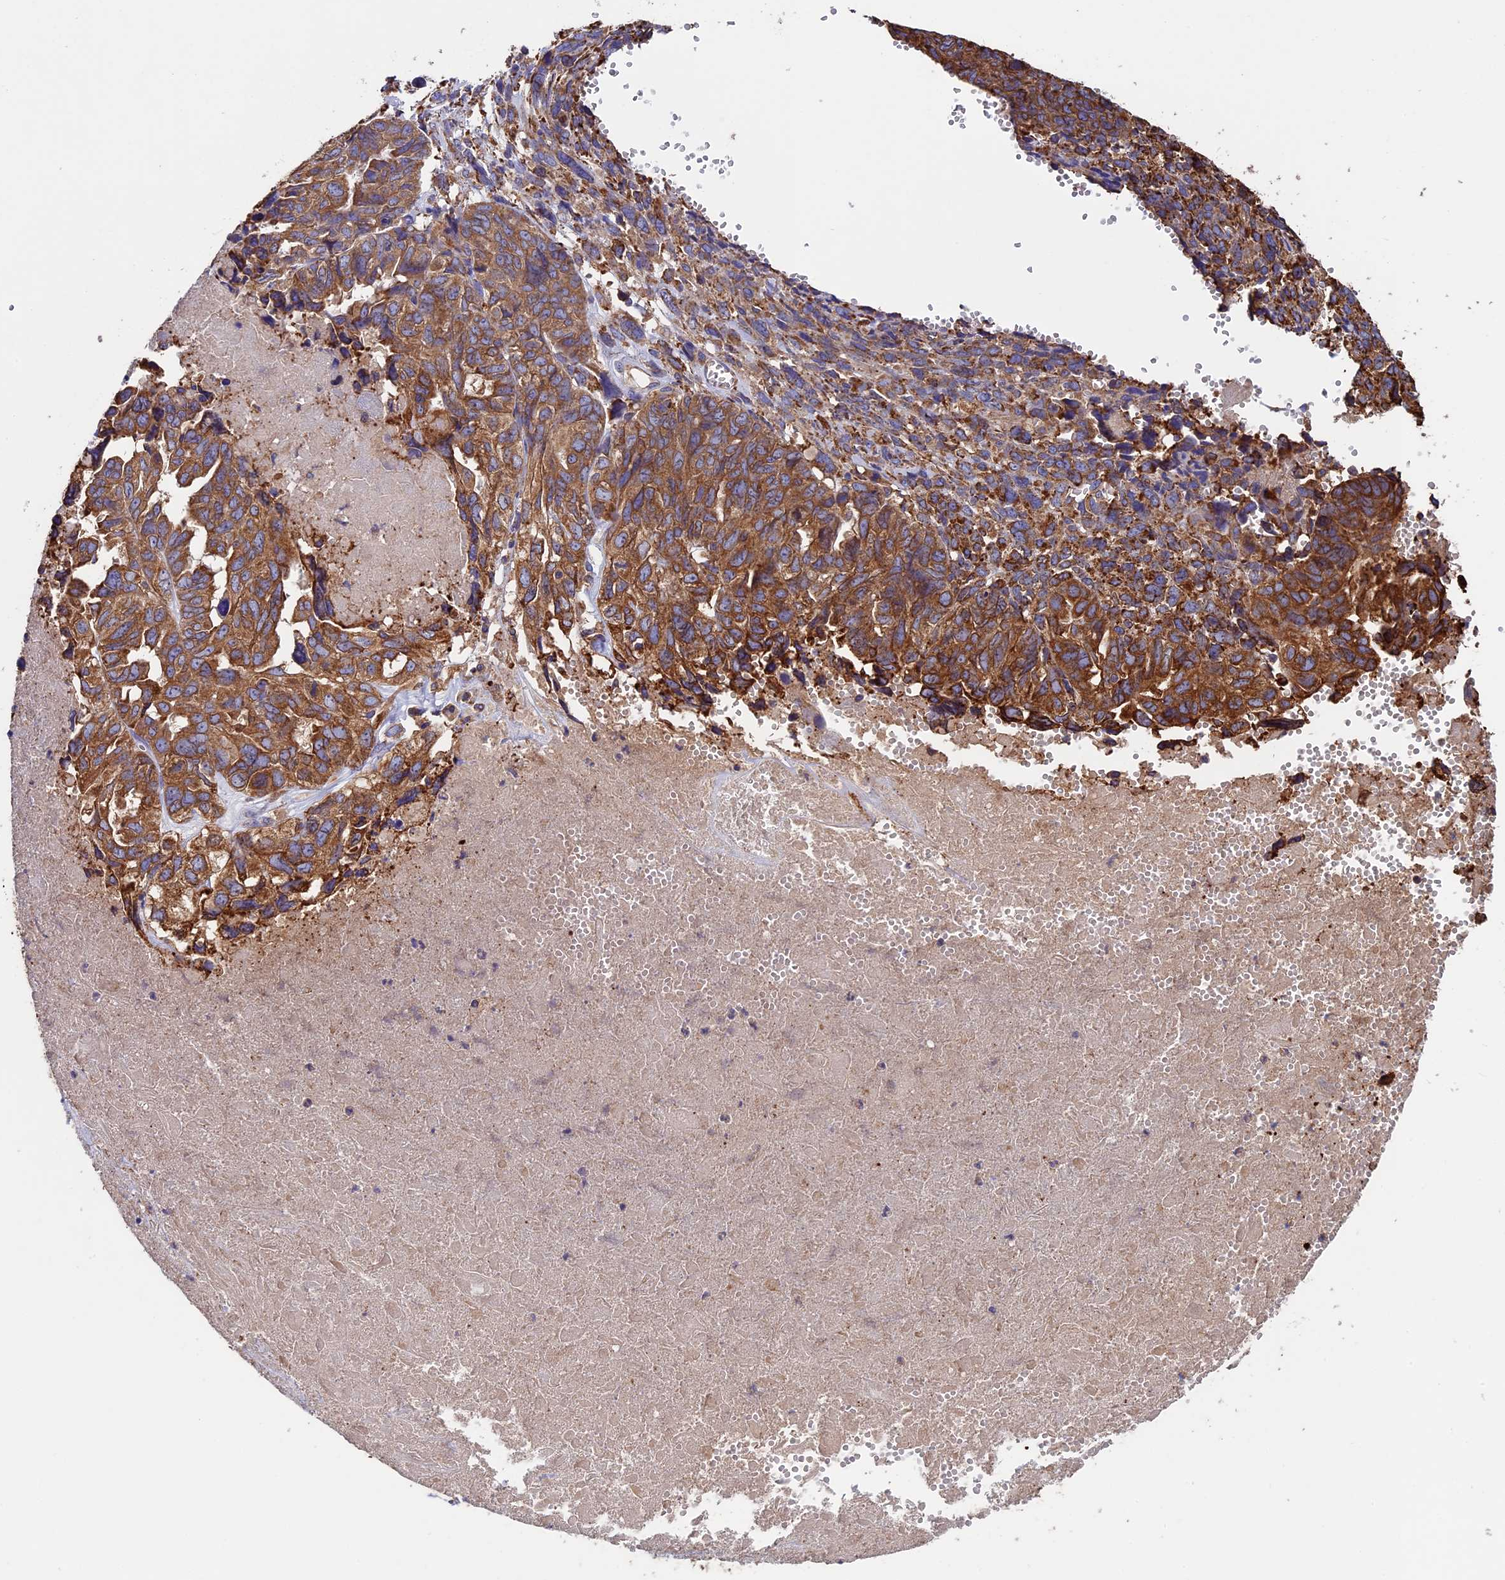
{"staining": {"intensity": "moderate", "quantity": ">75%", "location": "cytoplasmic/membranous"}, "tissue": "ovarian cancer", "cell_type": "Tumor cells", "image_type": "cancer", "snomed": [{"axis": "morphology", "description": "Cystadenocarcinoma, serous, NOS"}, {"axis": "topography", "description": "Ovary"}], "caption": "Ovarian serous cystadenocarcinoma tissue demonstrates moderate cytoplasmic/membranous expression in about >75% of tumor cells", "gene": "BTBD3", "patient": {"sex": "female", "age": 79}}